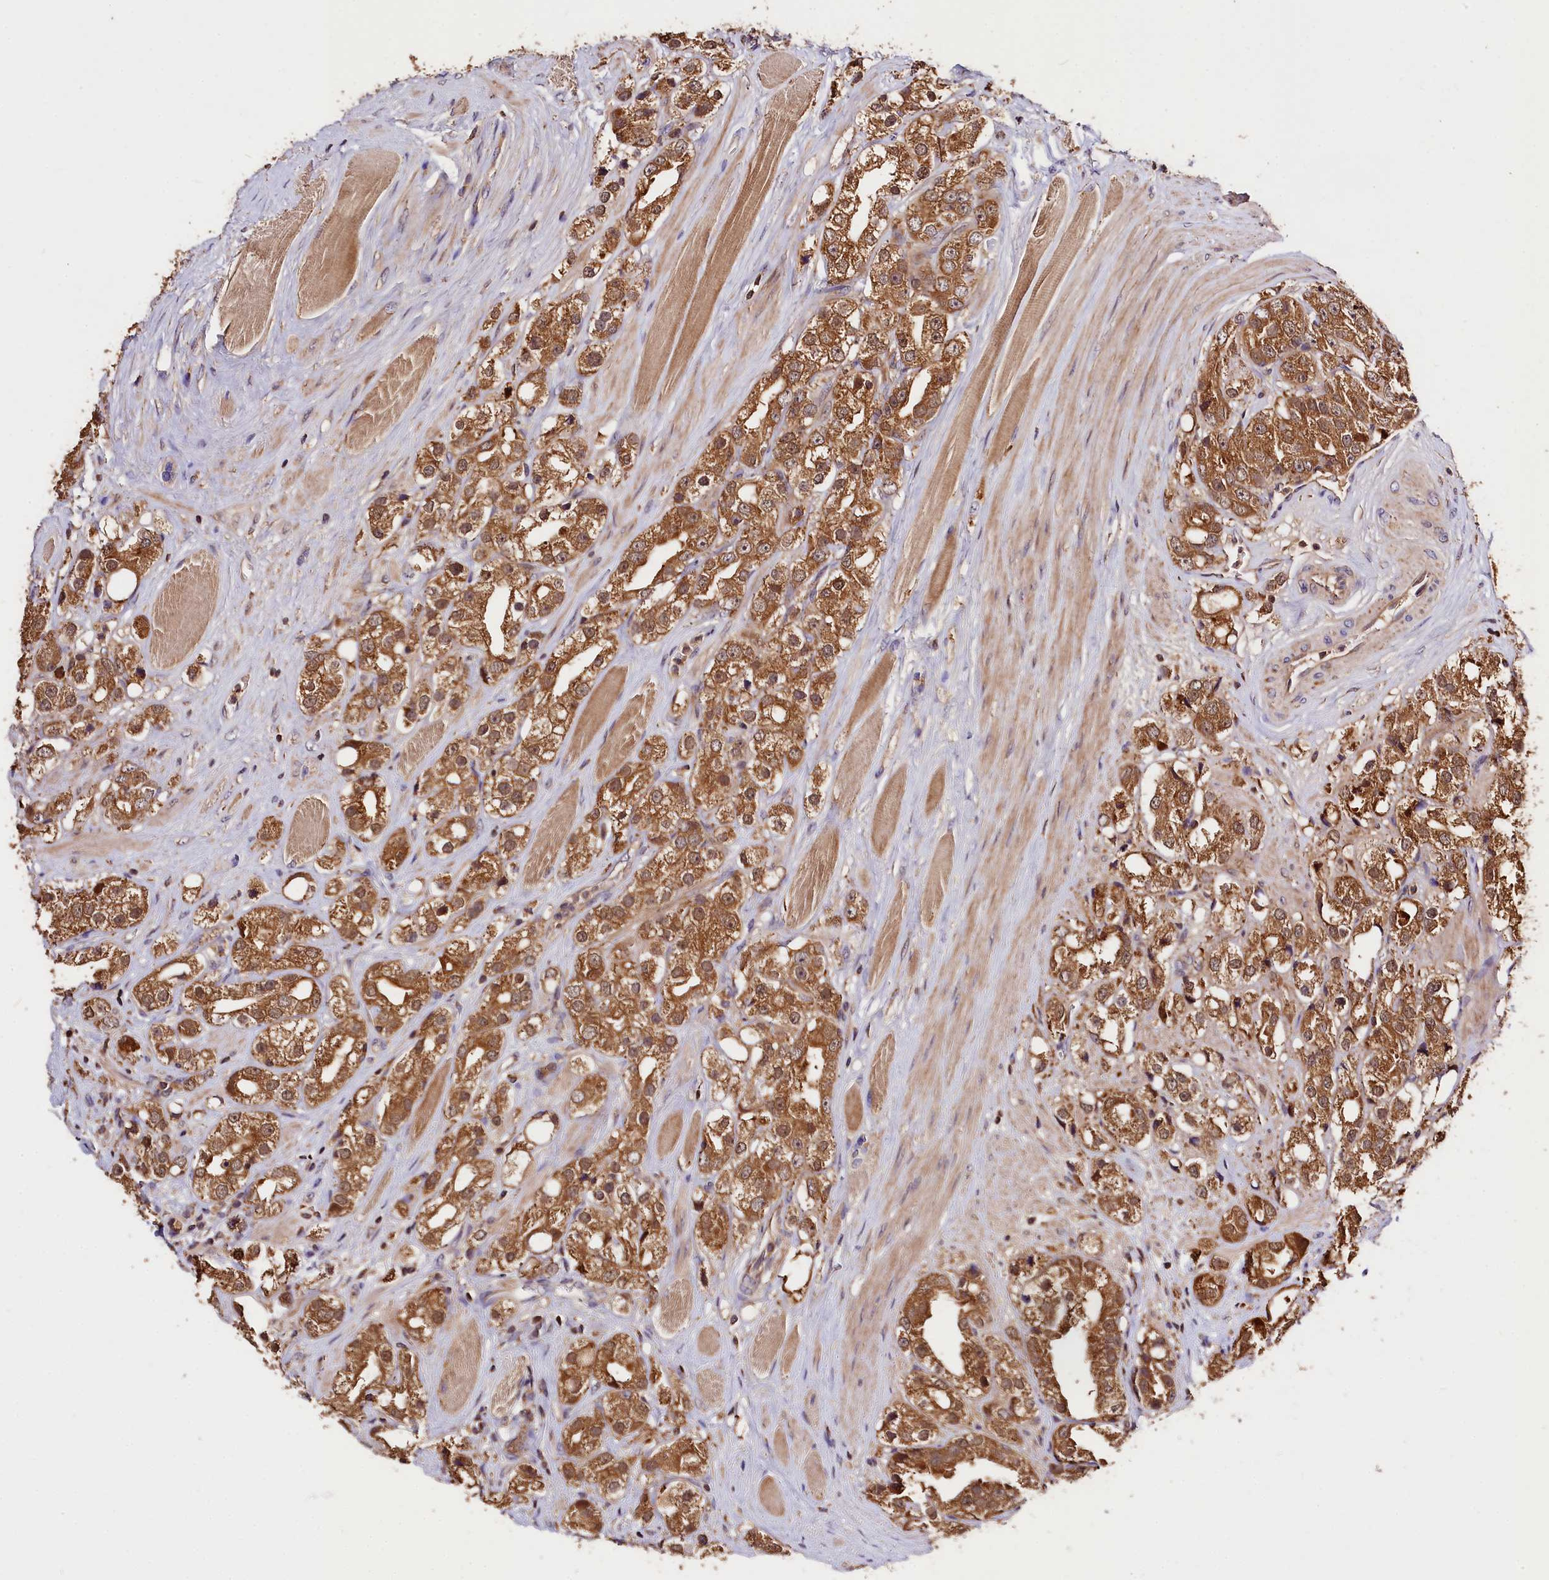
{"staining": {"intensity": "strong", "quantity": ">75%", "location": "cytoplasmic/membranous"}, "tissue": "prostate cancer", "cell_type": "Tumor cells", "image_type": "cancer", "snomed": [{"axis": "morphology", "description": "Adenocarcinoma, NOS"}, {"axis": "topography", "description": "Prostate"}], "caption": "The immunohistochemical stain labels strong cytoplasmic/membranous positivity in tumor cells of prostate cancer tissue.", "gene": "KPTN", "patient": {"sex": "male", "age": 79}}